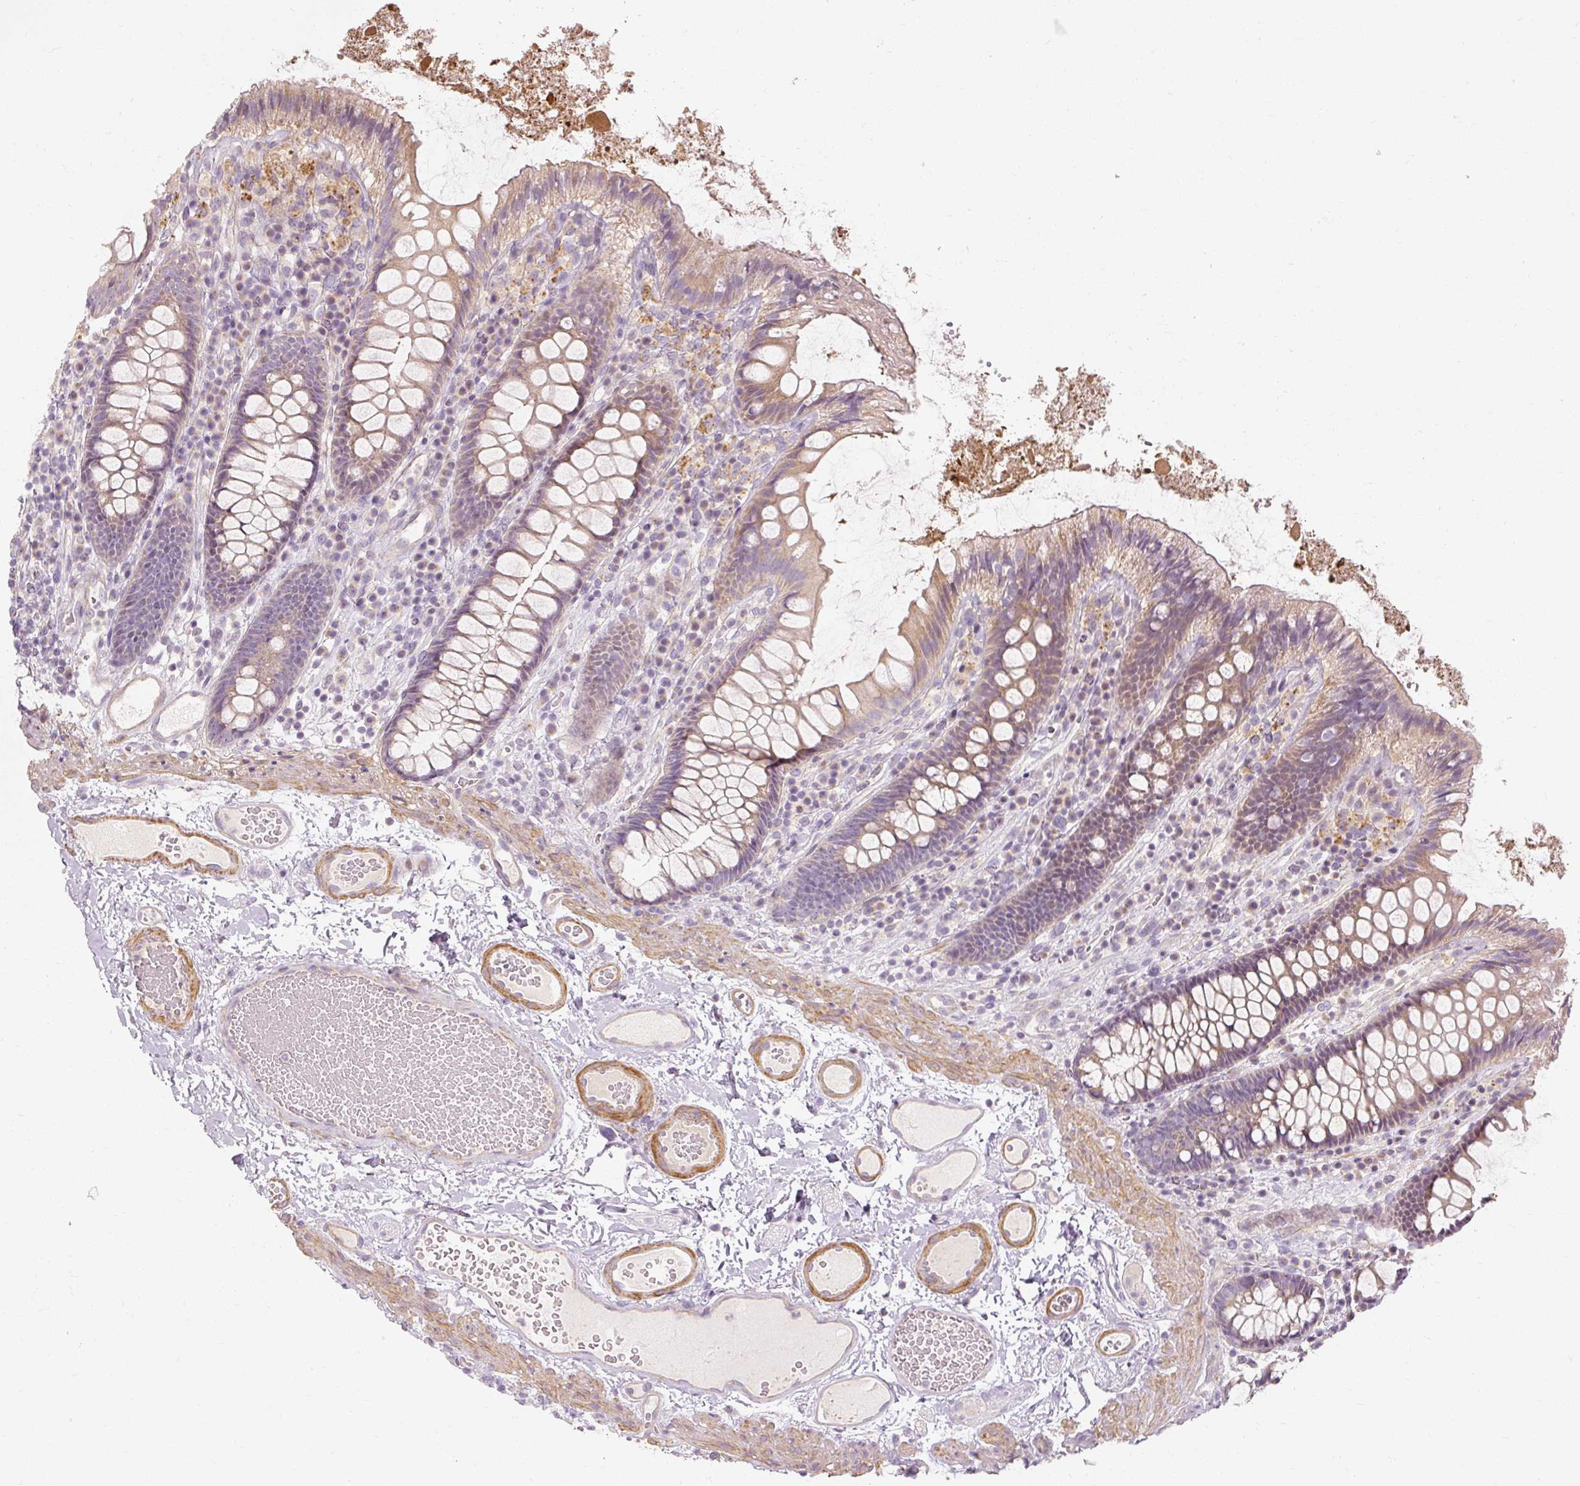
{"staining": {"intensity": "negative", "quantity": "none", "location": "none"}, "tissue": "colon", "cell_type": "Endothelial cells", "image_type": "normal", "snomed": [{"axis": "morphology", "description": "Normal tissue, NOS"}, {"axis": "topography", "description": "Colon"}], "caption": "Histopathology image shows no protein staining in endothelial cells of unremarkable colon. The staining was performed using DAB (3,3'-diaminobenzidine) to visualize the protein expression in brown, while the nuclei were stained in blue with hematoxylin (Magnification: 20x).", "gene": "CAPN3", "patient": {"sex": "male", "age": 84}}